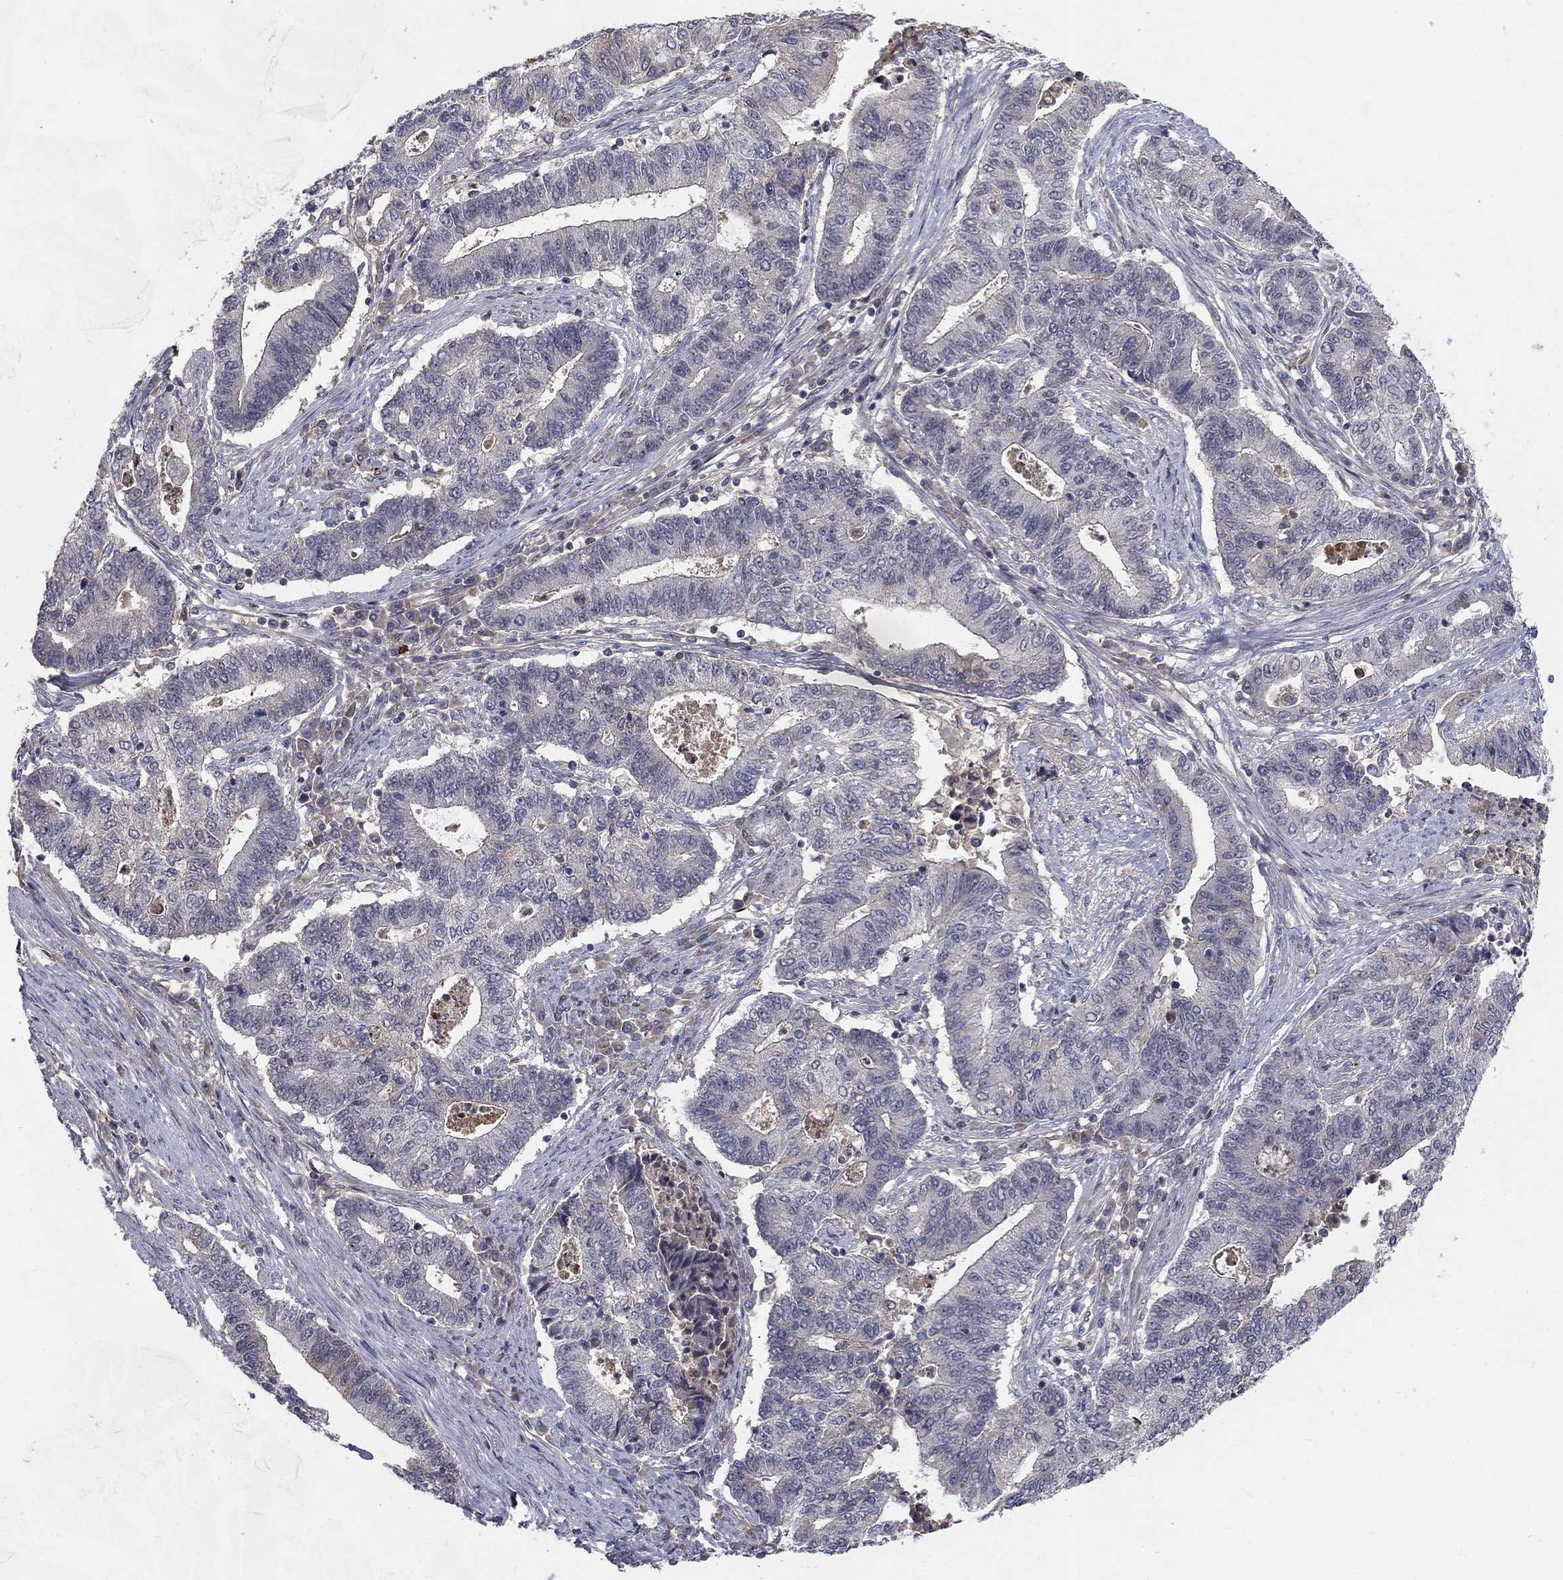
{"staining": {"intensity": "negative", "quantity": "none", "location": "none"}, "tissue": "endometrial cancer", "cell_type": "Tumor cells", "image_type": "cancer", "snomed": [{"axis": "morphology", "description": "Adenocarcinoma, NOS"}, {"axis": "topography", "description": "Uterus"}, {"axis": "topography", "description": "Endometrium"}], "caption": "High power microscopy image of an immunohistochemistry (IHC) histopathology image of adenocarcinoma (endometrial), revealing no significant positivity in tumor cells.", "gene": "MSRA", "patient": {"sex": "female", "age": 54}}